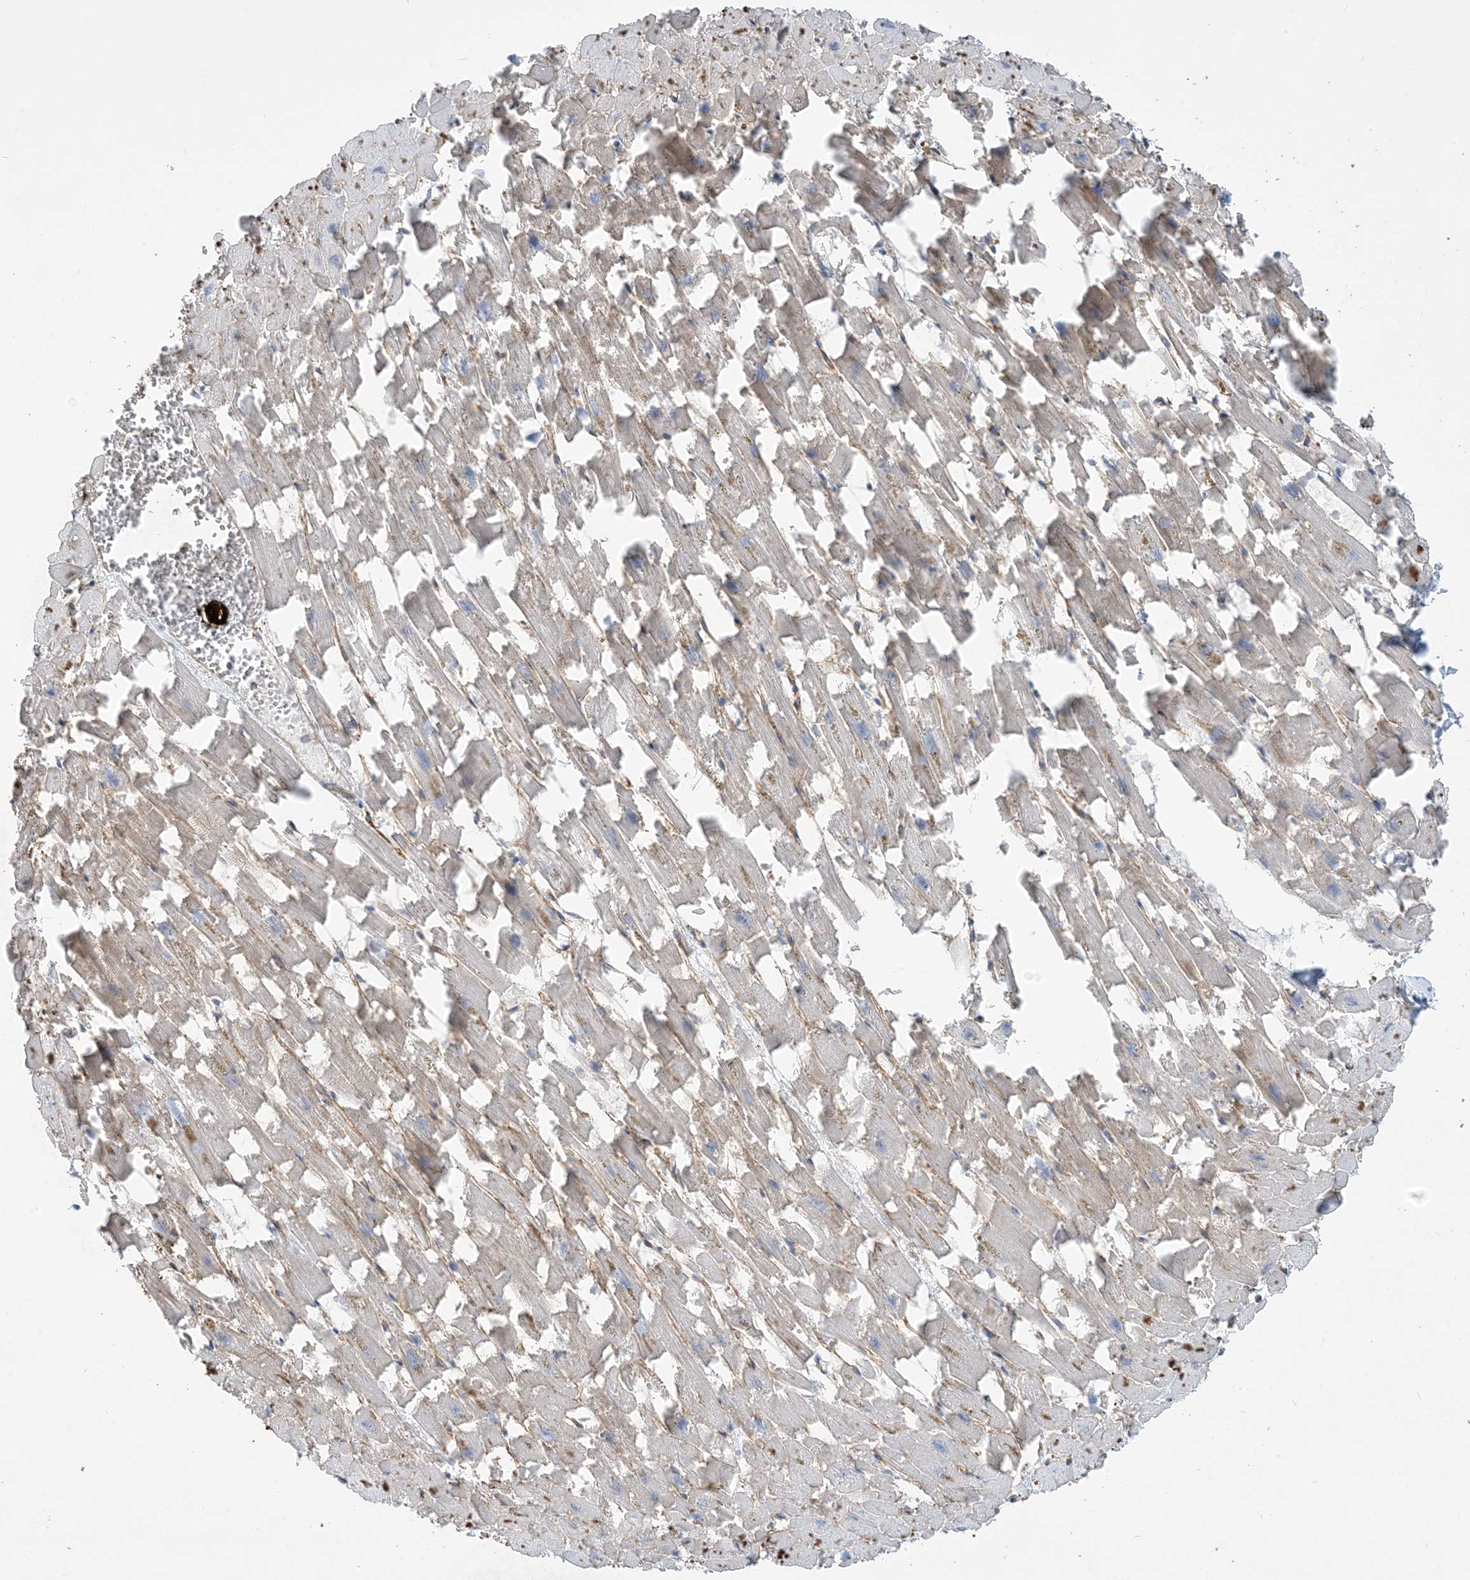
{"staining": {"intensity": "moderate", "quantity": "25%-75%", "location": "cytoplasmic/membranous"}, "tissue": "heart muscle", "cell_type": "Cardiomyocytes", "image_type": "normal", "snomed": [{"axis": "morphology", "description": "Normal tissue, NOS"}, {"axis": "topography", "description": "Heart"}], "caption": "Brown immunohistochemical staining in benign heart muscle exhibits moderate cytoplasmic/membranous expression in approximately 25%-75% of cardiomyocytes. (Brightfield microscopy of DAB IHC at high magnification).", "gene": "AOC1", "patient": {"sex": "female", "age": 64}}